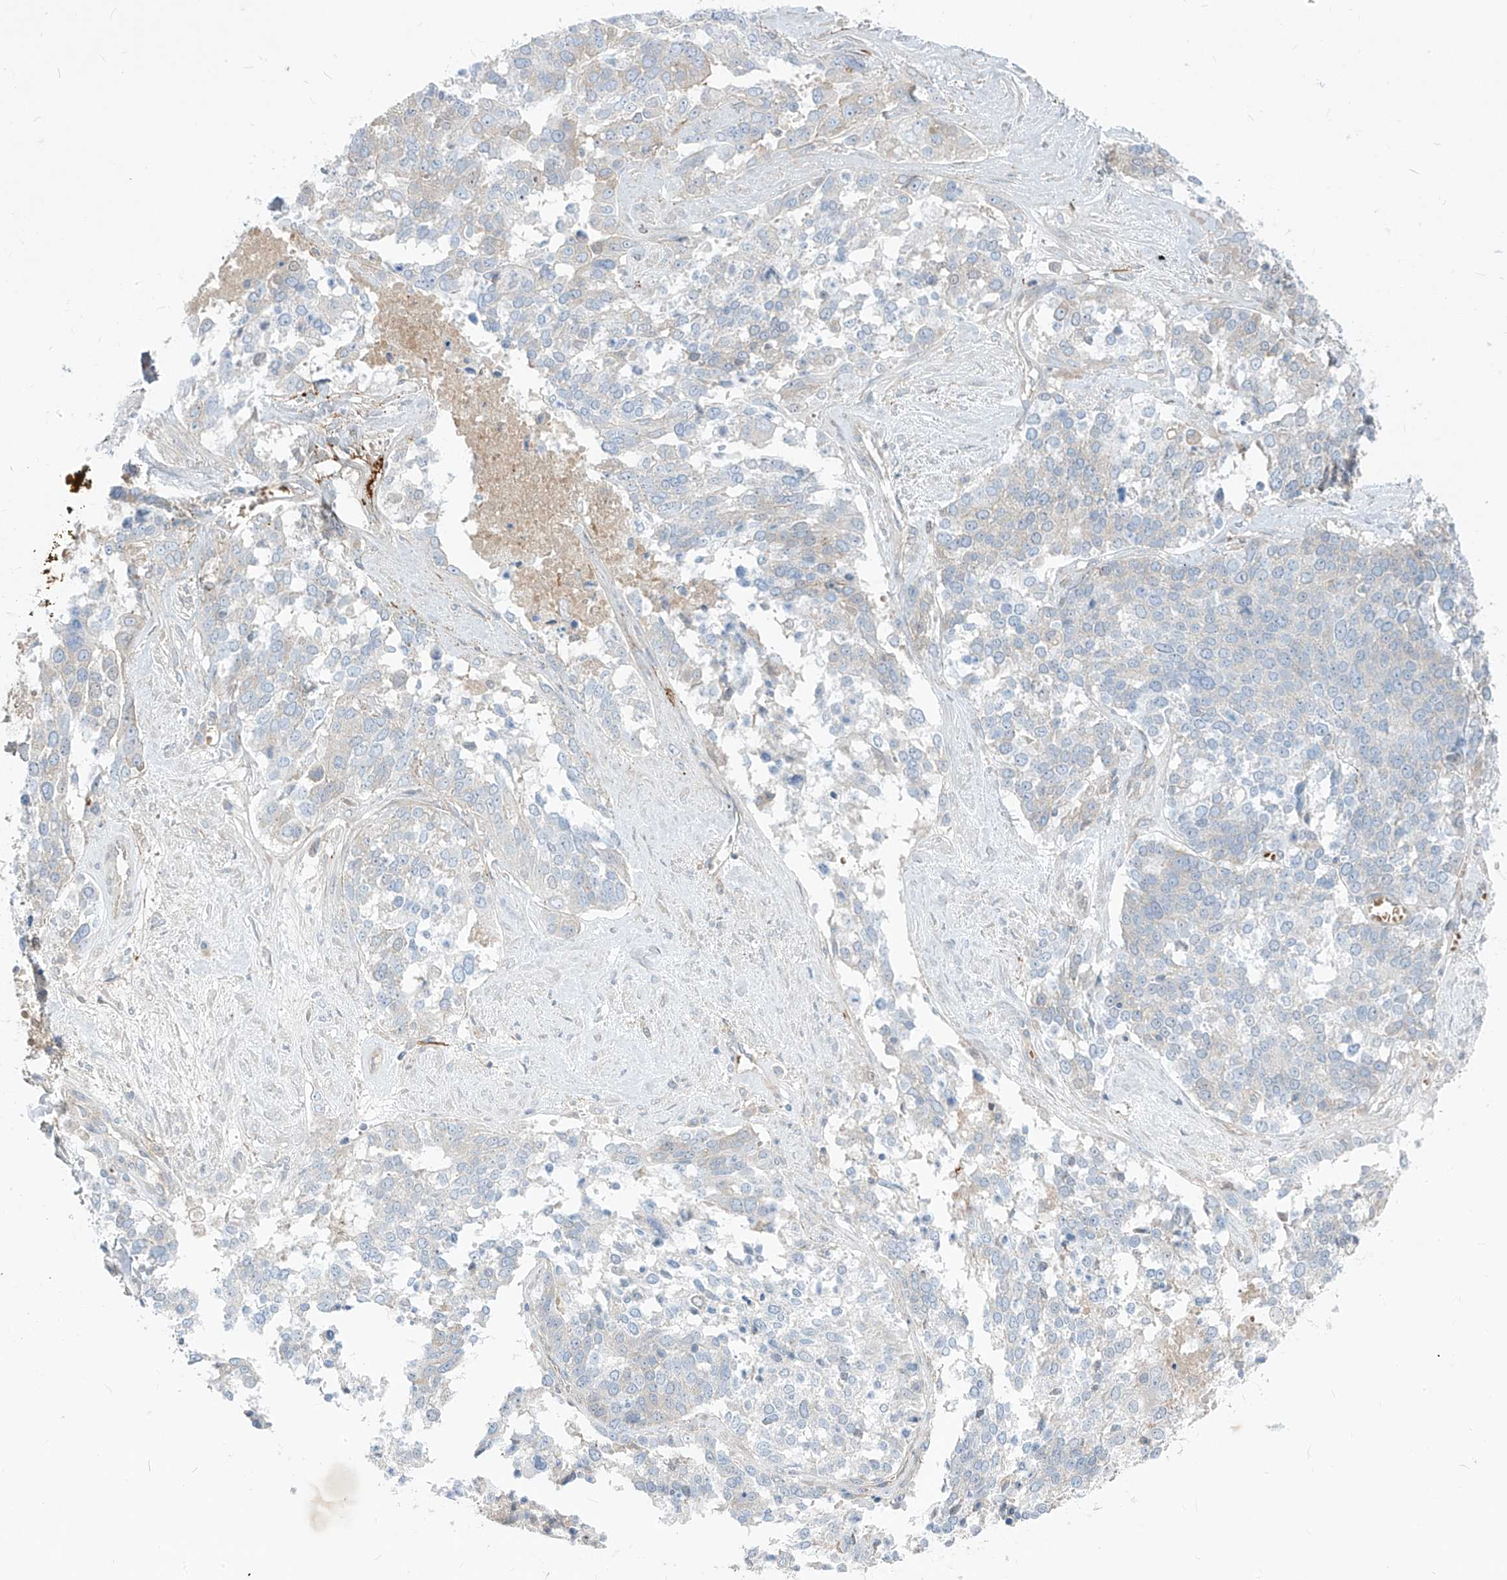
{"staining": {"intensity": "negative", "quantity": "none", "location": "none"}, "tissue": "ovarian cancer", "cell_type": "Tumor cells", "image_type": "cancer", "snomed": [{"axis": "morphology", "description": "Cystadenocarcinoma, serous, NOS"}, {"axis": "topography", "description": "Ovary"}], "caption": "There is no significant positivity in tumor cells of serous cystadenocarcinoma (ovarian).", "gene": "DGKQ", "patient": {"sex": "female", "age": 44}}